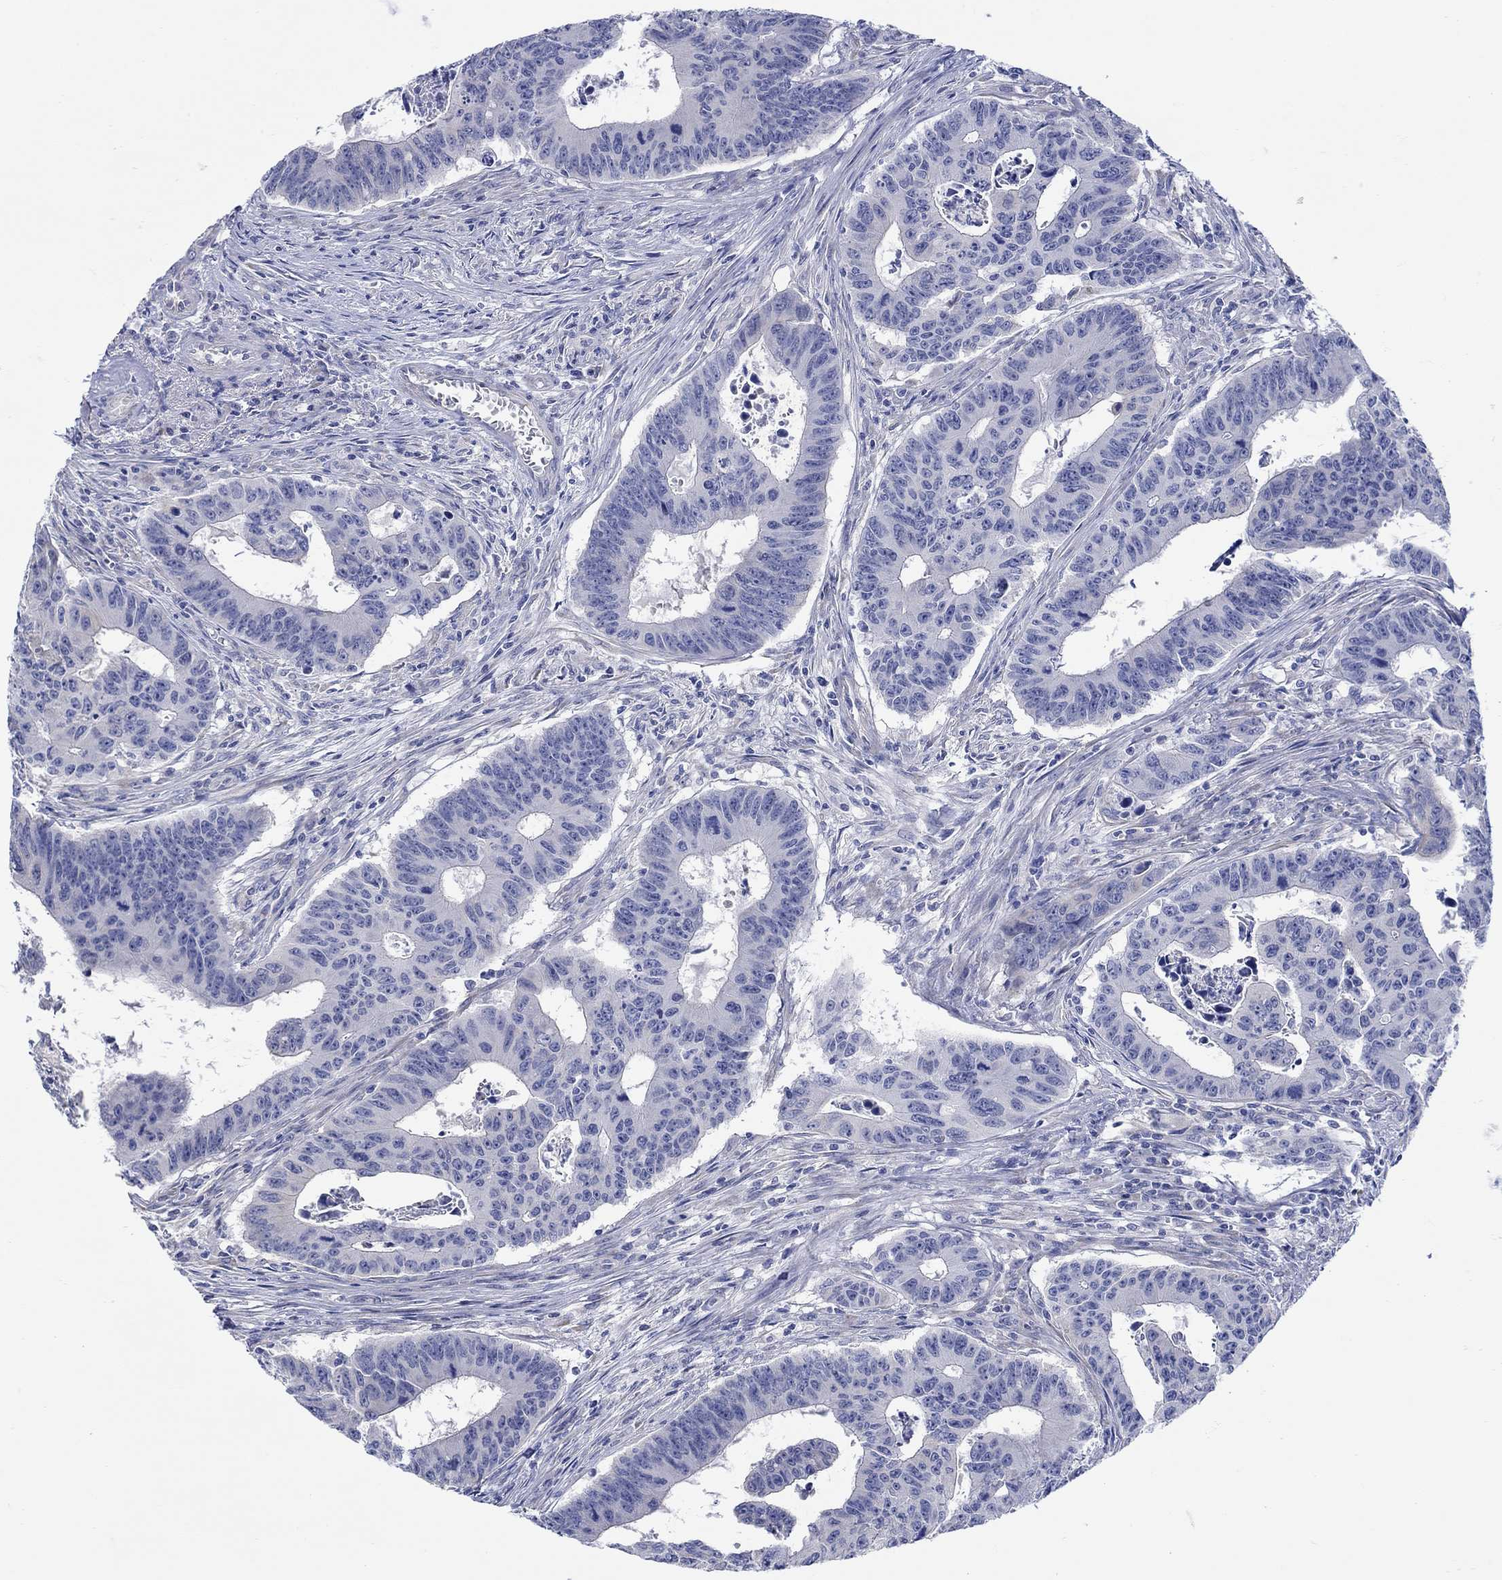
{"staining": {"intensity": "negative", "quantity": "none", "location": "none"}, "tissue": "colorectal cancer", "cell_type": "Tumor cells", "image_type": "cancer", "snomed": [{"axis": "morphology", "description": "Adenocarcinoma, NOS"}, {"axis": "topography", "description": "Appendix"}, {"axis": "topography", "description": "Colon"}, {"axis": "topography", "description": "Cecum"}, {"axis": "topography", "description": "Colon asc"}], "caption": "DAB immunohistochemical staining of human adenocarcinoma (colorectal) shows no significant staining in tumor cells.", "gene": "KRT222", "patient": {"sex": "female", "age": 85}}